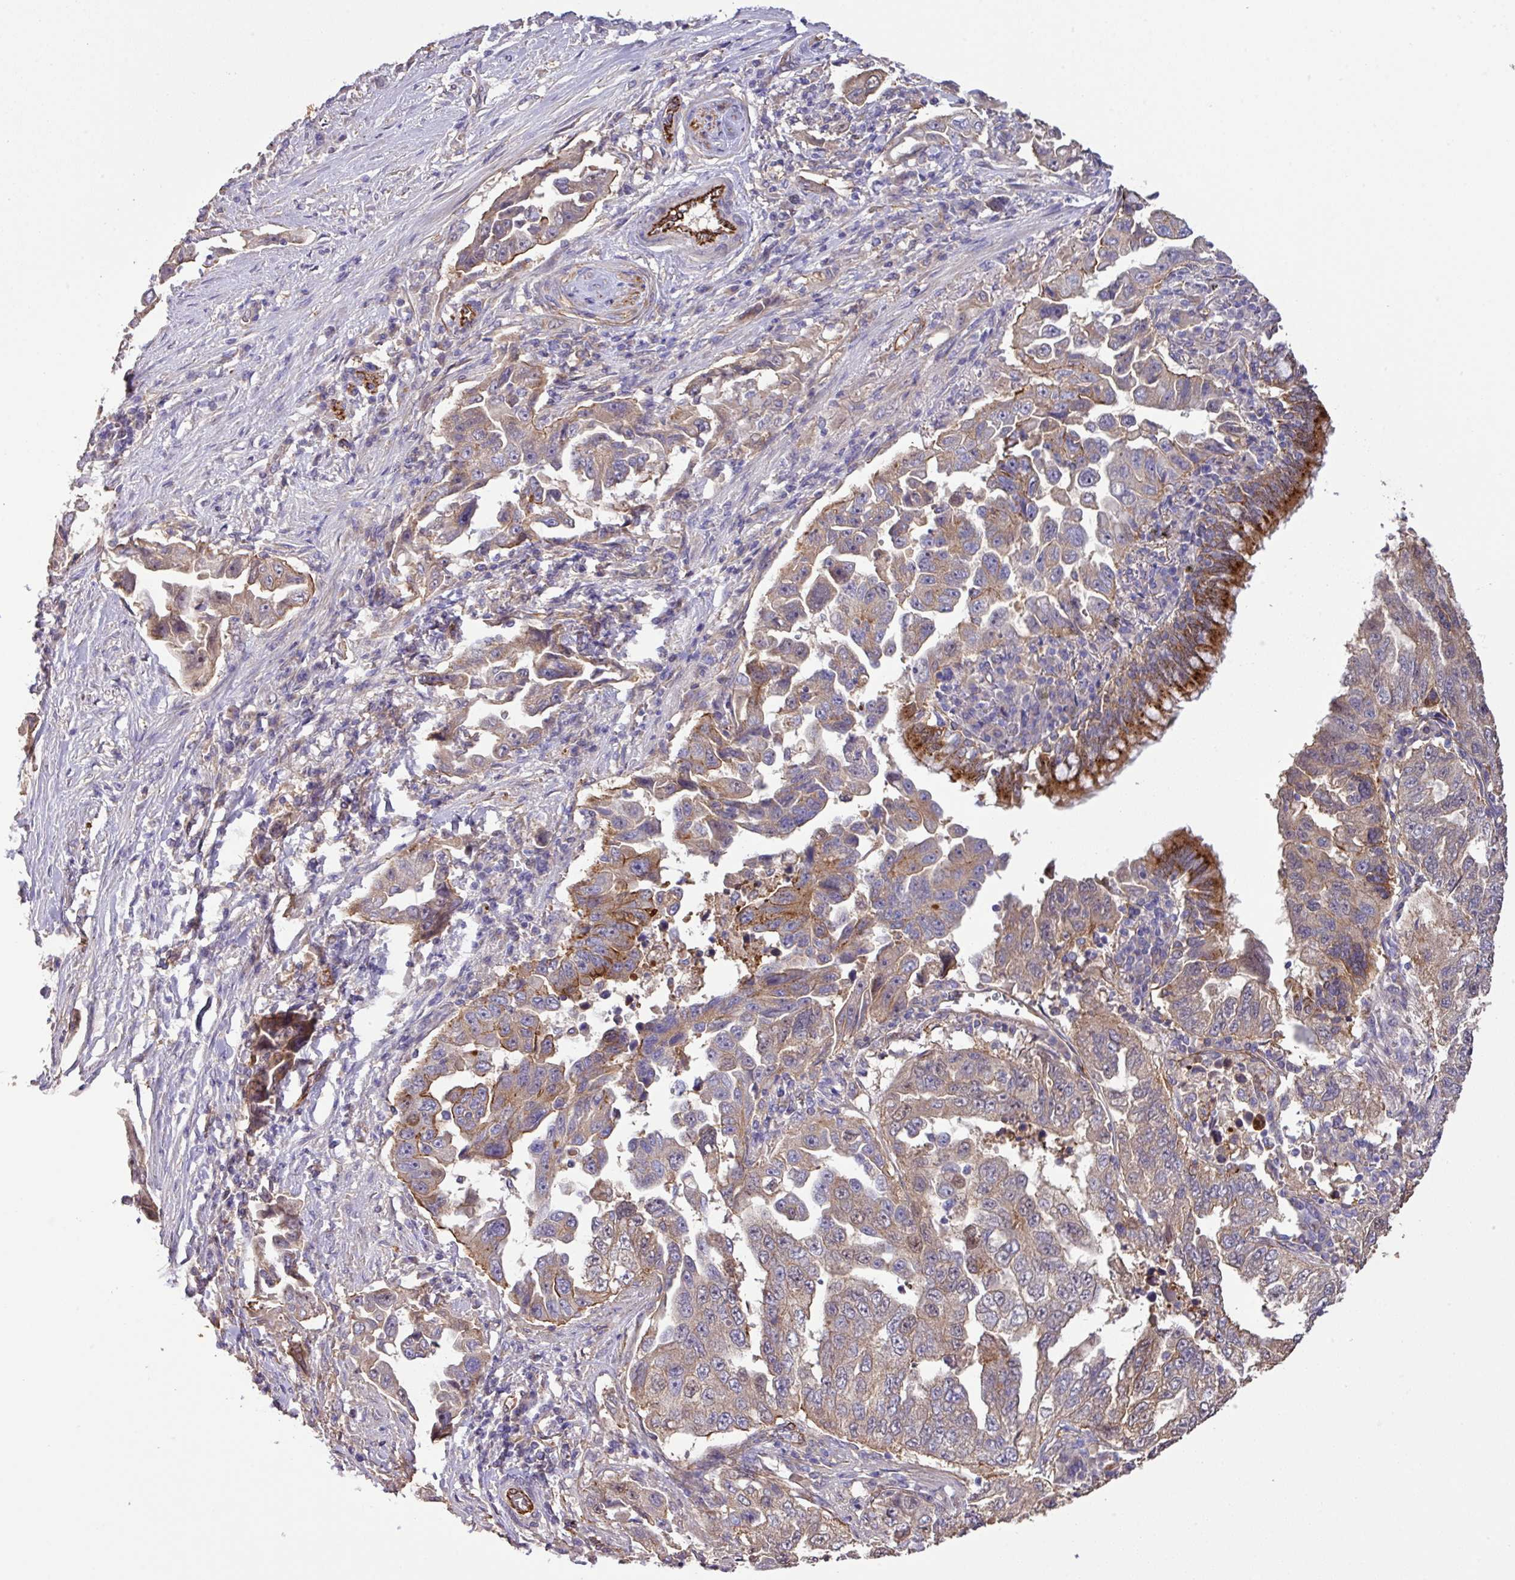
{"staining": {"intensity": "moderate", "quantity": "25%-75%", "location": "cytoplasmic/membranous,nuclear"}, "tissue": "lung cancer", "cell_type": "Tumor cells", "image_type": "cancer", "snomed": [{"axis": "morphology", "description": "Adenocarcinoma, NOS"}, {"axis": "topography", "description": "Lung"}], "caption": "This is a photomicrograph of IHC staining of lung cancer, which shows moderate positivity in the cytoplasmic/membranous and nuclear of tumor cells.", "gene": "LRRC53", "patient": {"sex": "female", "age": 51}}